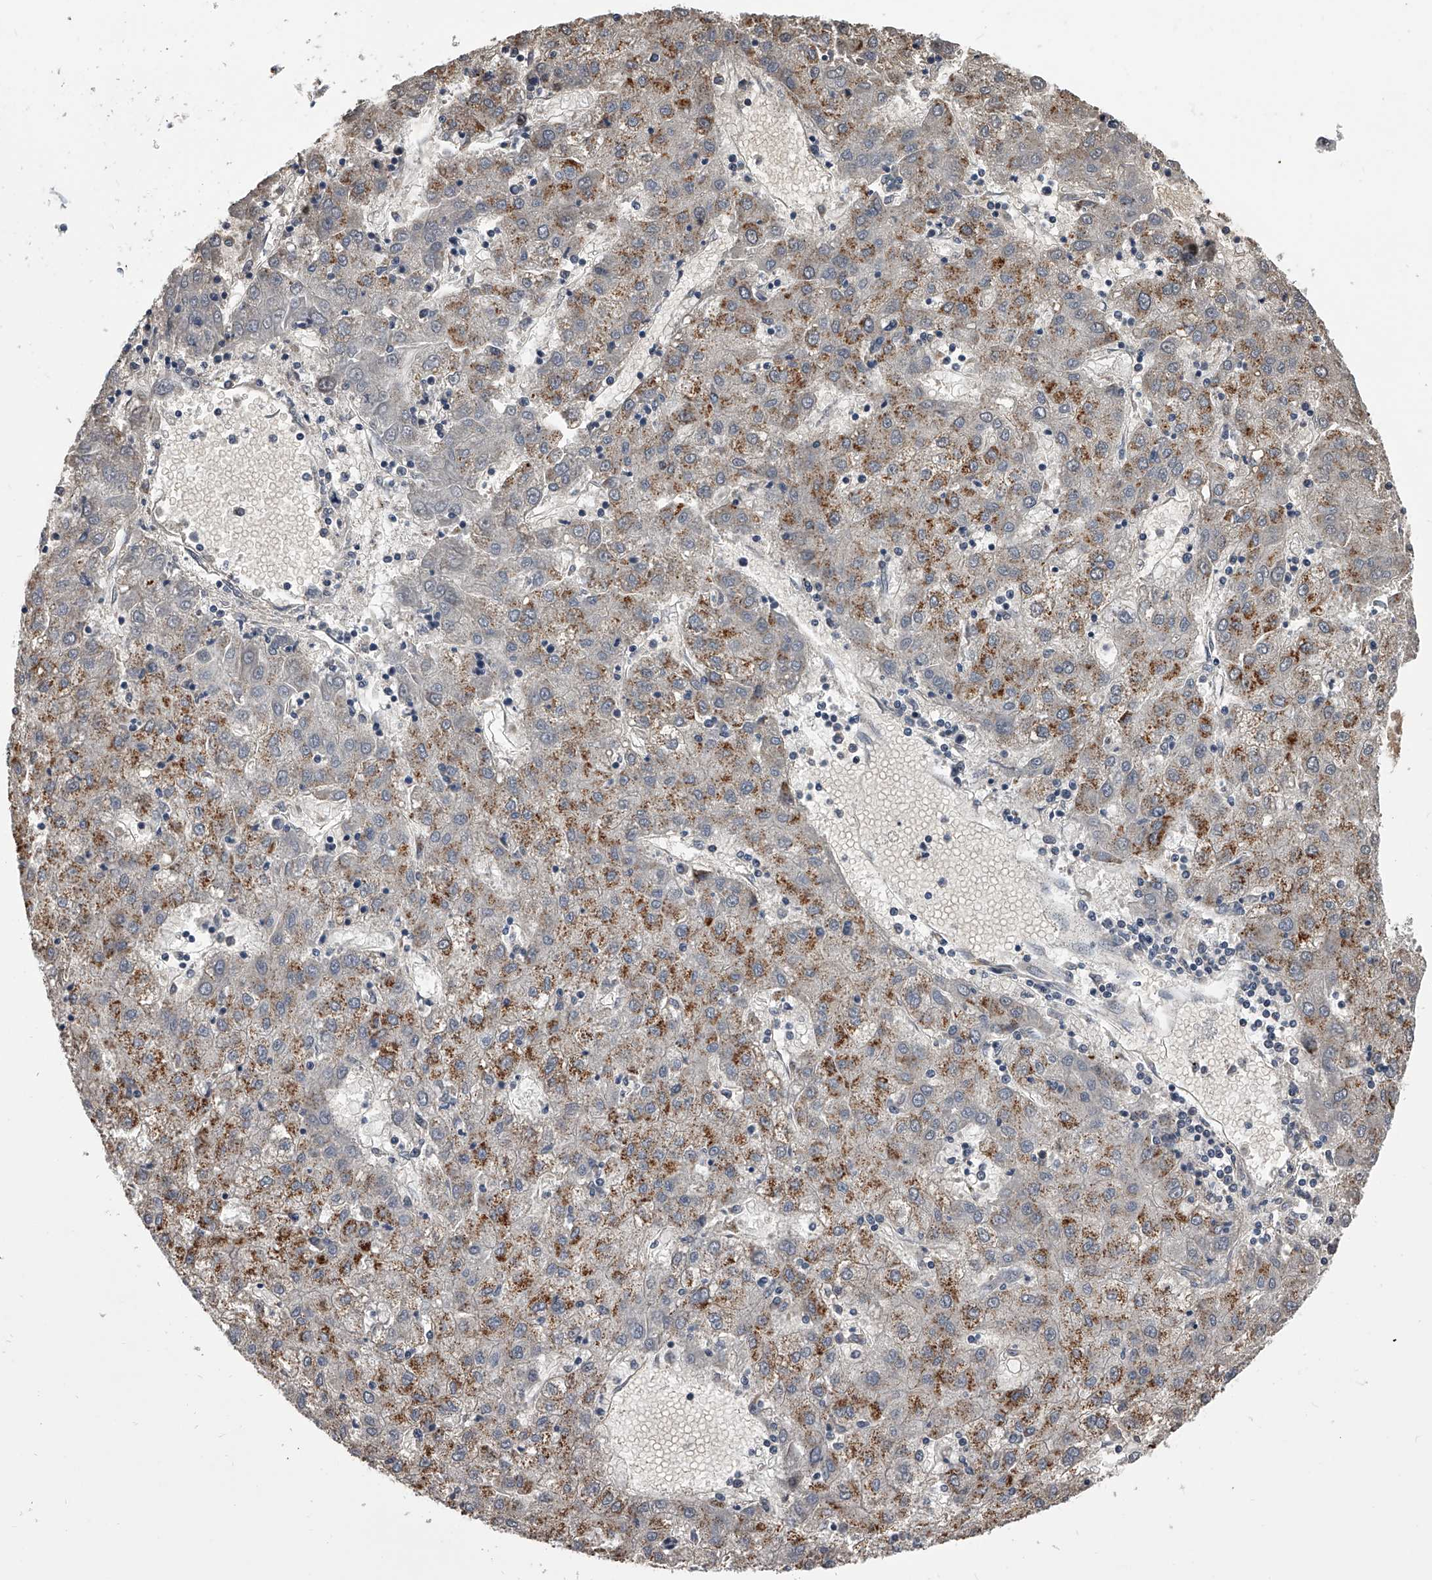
{"staining": {"intensity": "moderate", "quantity": ">75%", "location": "cytoplasmic/membranous"}, "tissue": "liver cancer", "cell_type": "Tumor cells", "image_type": "cancer", "snomed": [{"axis": "morphology", "description": "Carcinoma, Hepatocellular, NOS"}, {"axis": "topography", "description": "Liver"}], "caption": "IHC of human liver cancer (hepatocellular carcinoma) exhibits medium levels of moderate cytoplasmic/membranous positivity in approximately >75% of tumor cells.", "gene": "SIM2", "patient": {"sex": "male", "age": 72}}